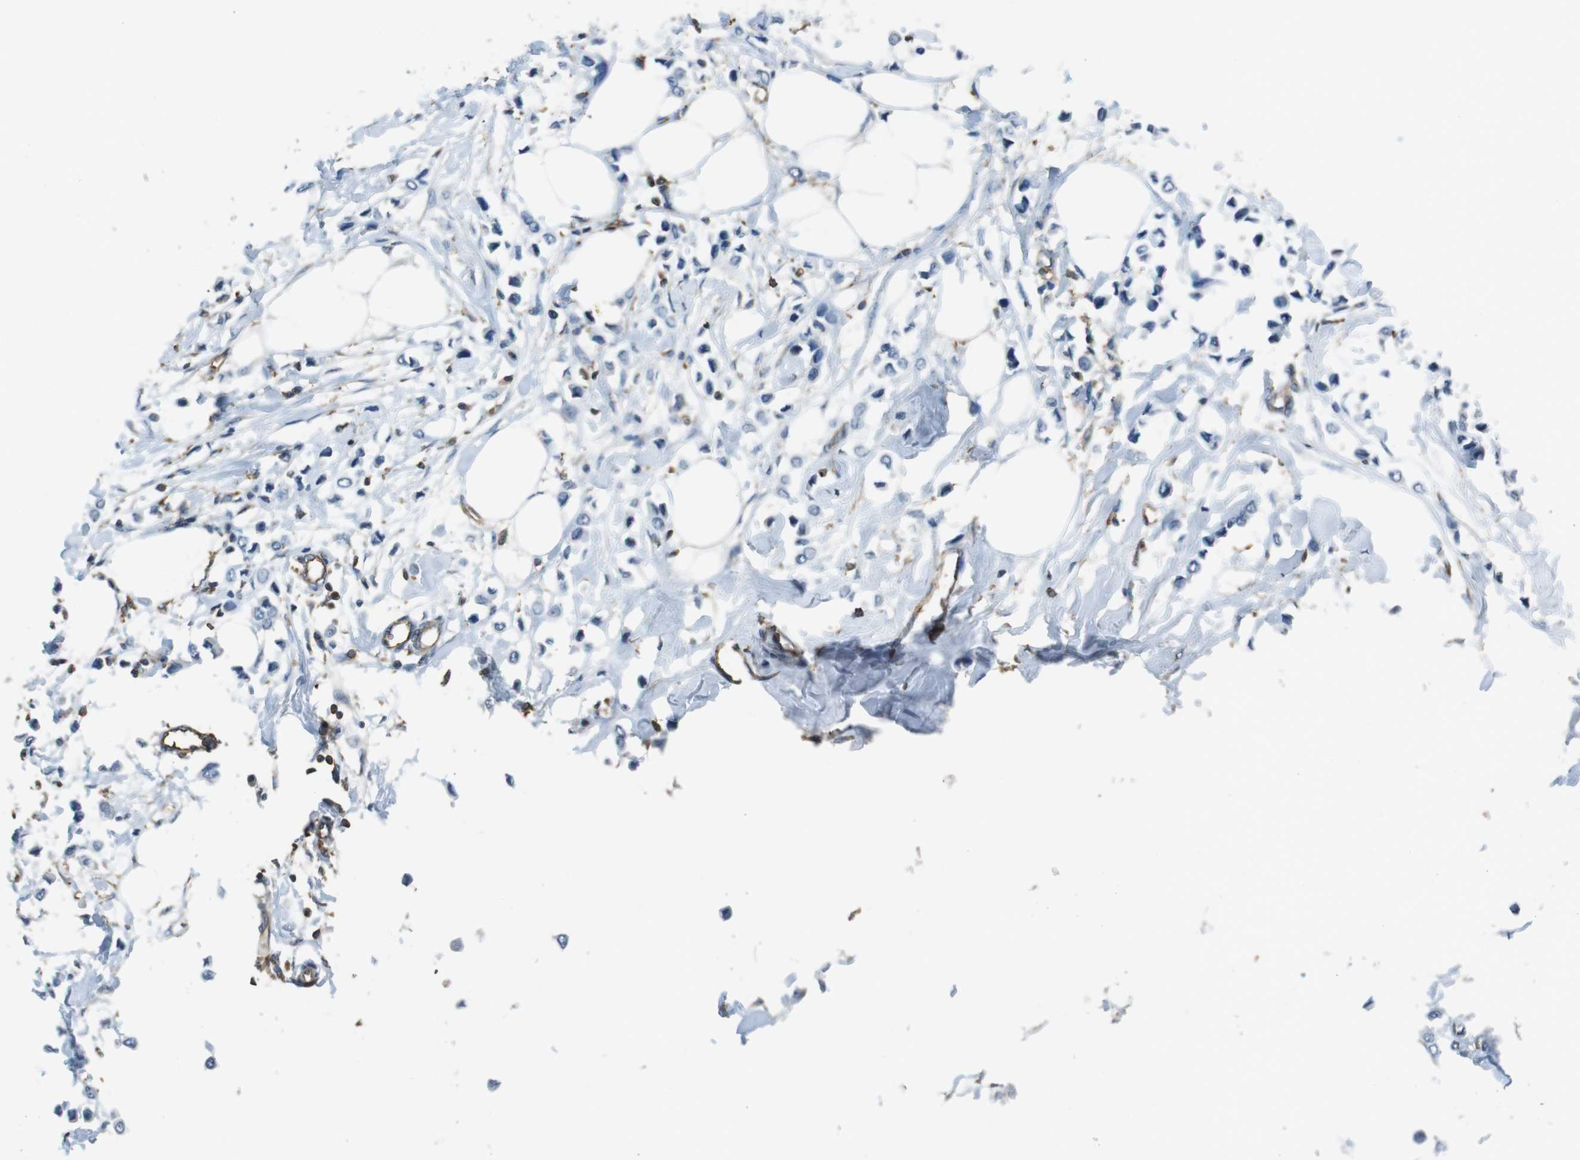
{"staining": {"intensity": "negative", "quantity": "none", "location": "none"}, "tissue": "breast cancer", "cell_type": "Tumor cells", "image_type": "cancer", "snomed": [{"axis": "morphology", "description": "Lobular carcinoma"}, {"axis": "topography", "description": "Breast"}], "caption": "Photomicrograph shows no significant protein expression in tumor cells of breast cancer. (Brightfield microscopy of DAB immunohistochemistry at high magnification).", "gene": "FCAR", "patient": {"sex": "female", "age": 51}}